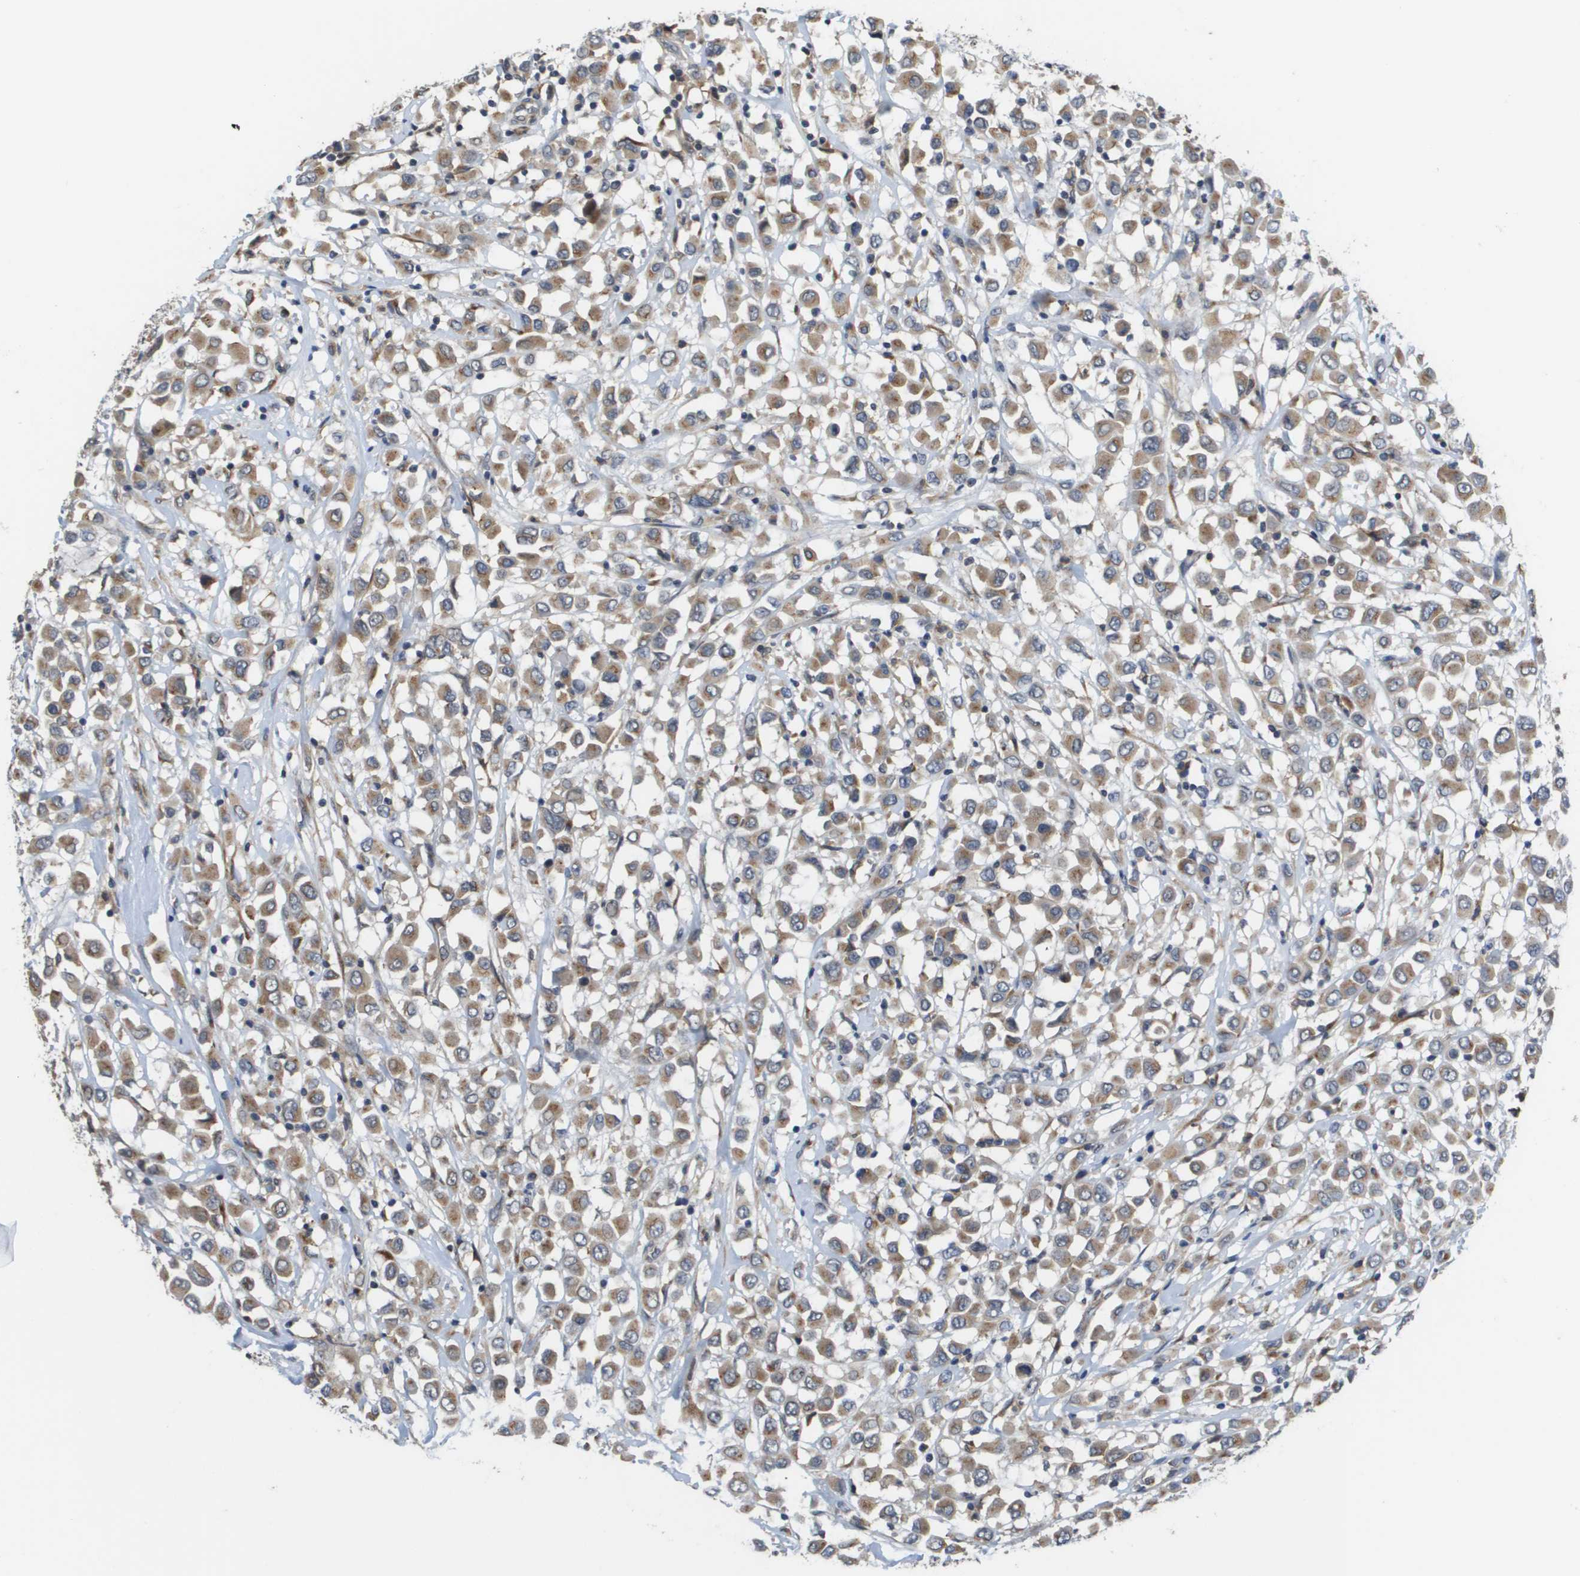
{"staining": {"intensity": "moderate", "quantity": ">75%", "location": "cytoplasmic/membranous"}, "tissue": "breast cancer", "cell_type": "Tumor cells", "image_type": "cancer", "snomed": [{"axis": "morphology", "description": "Duct carcinoma"}, {"axis": "topography", "description": "Breast"}], "caption": "Immunohistochemistry (IHC) of invasive ductal carcinoma (breast) exhibits medium levels of moderate cytoplasmic/membranous positivity in approximately >75% of tumor cells. The staining is performed using DAB (3,3'-diaminobenzidine) brown chromogen to label protein expression. The nuclei are counter-stained blue using hematoxylin.", "gene": "PCK1", "patient": {"sex": "female", "age": 61}}